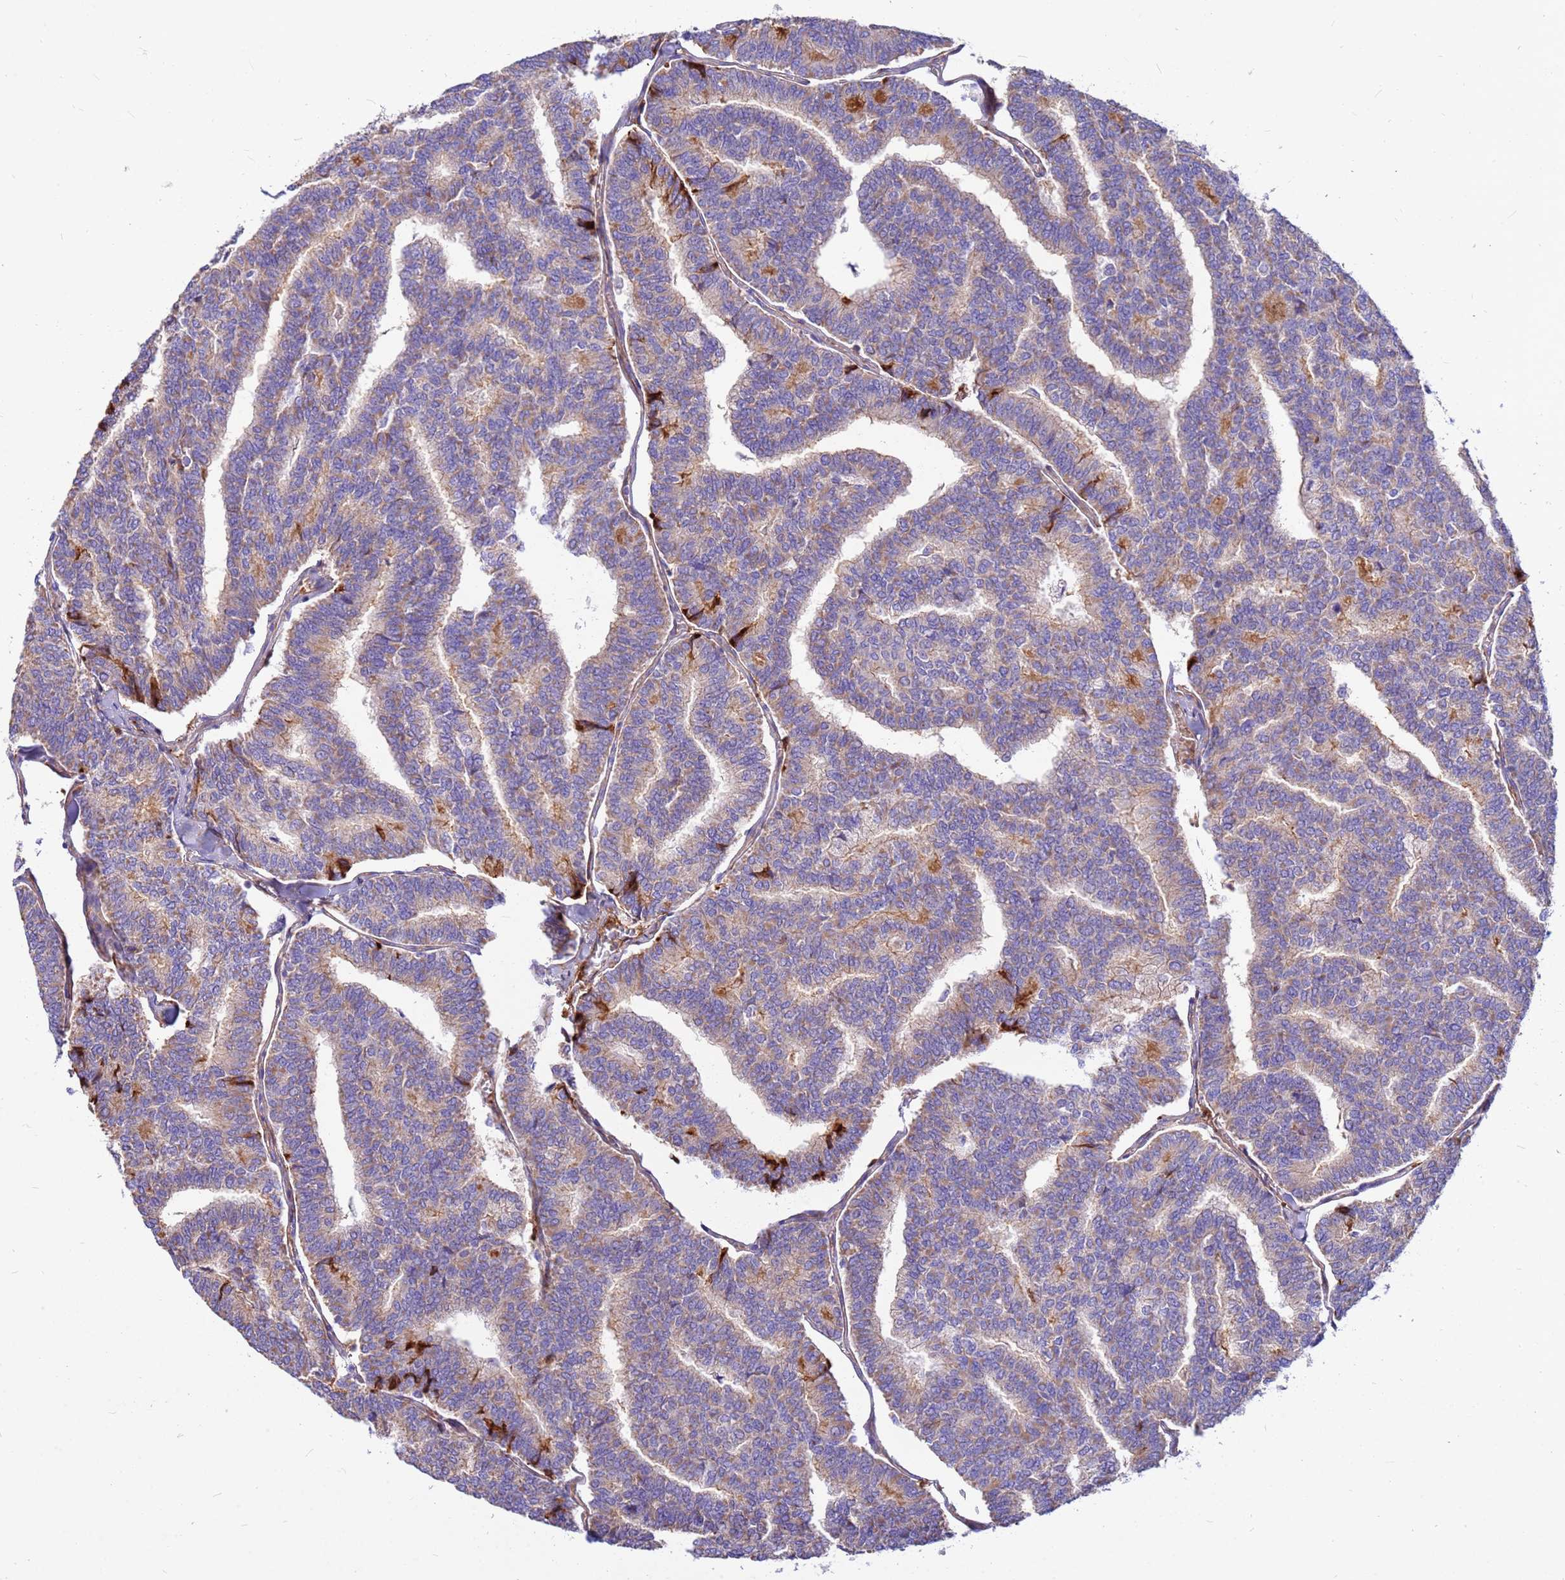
{"staining": {"intensity": "moderate", "quantity": "25%-75%", "location": "cytoplasmic/membranous"}, "tissue": "thyroid cancer", "cell_type": "Tumor cells", "image_type": "cancer", "snomed": [{"axis": "morphology", "description": "Papillary adenocarcinoma, NOS"}, {"axis": "topography", "description": "Thyroid gland"}], "caption": "High-power microscopy captured an IHC micrograph of thyroid papillary adenocarcinoma, revealing moderate cytoplasmic/membranous expression in about 25%-75% of tumor cells.", "gene": "CRHBP", "patient": {"sex": "female", "age": 35}}